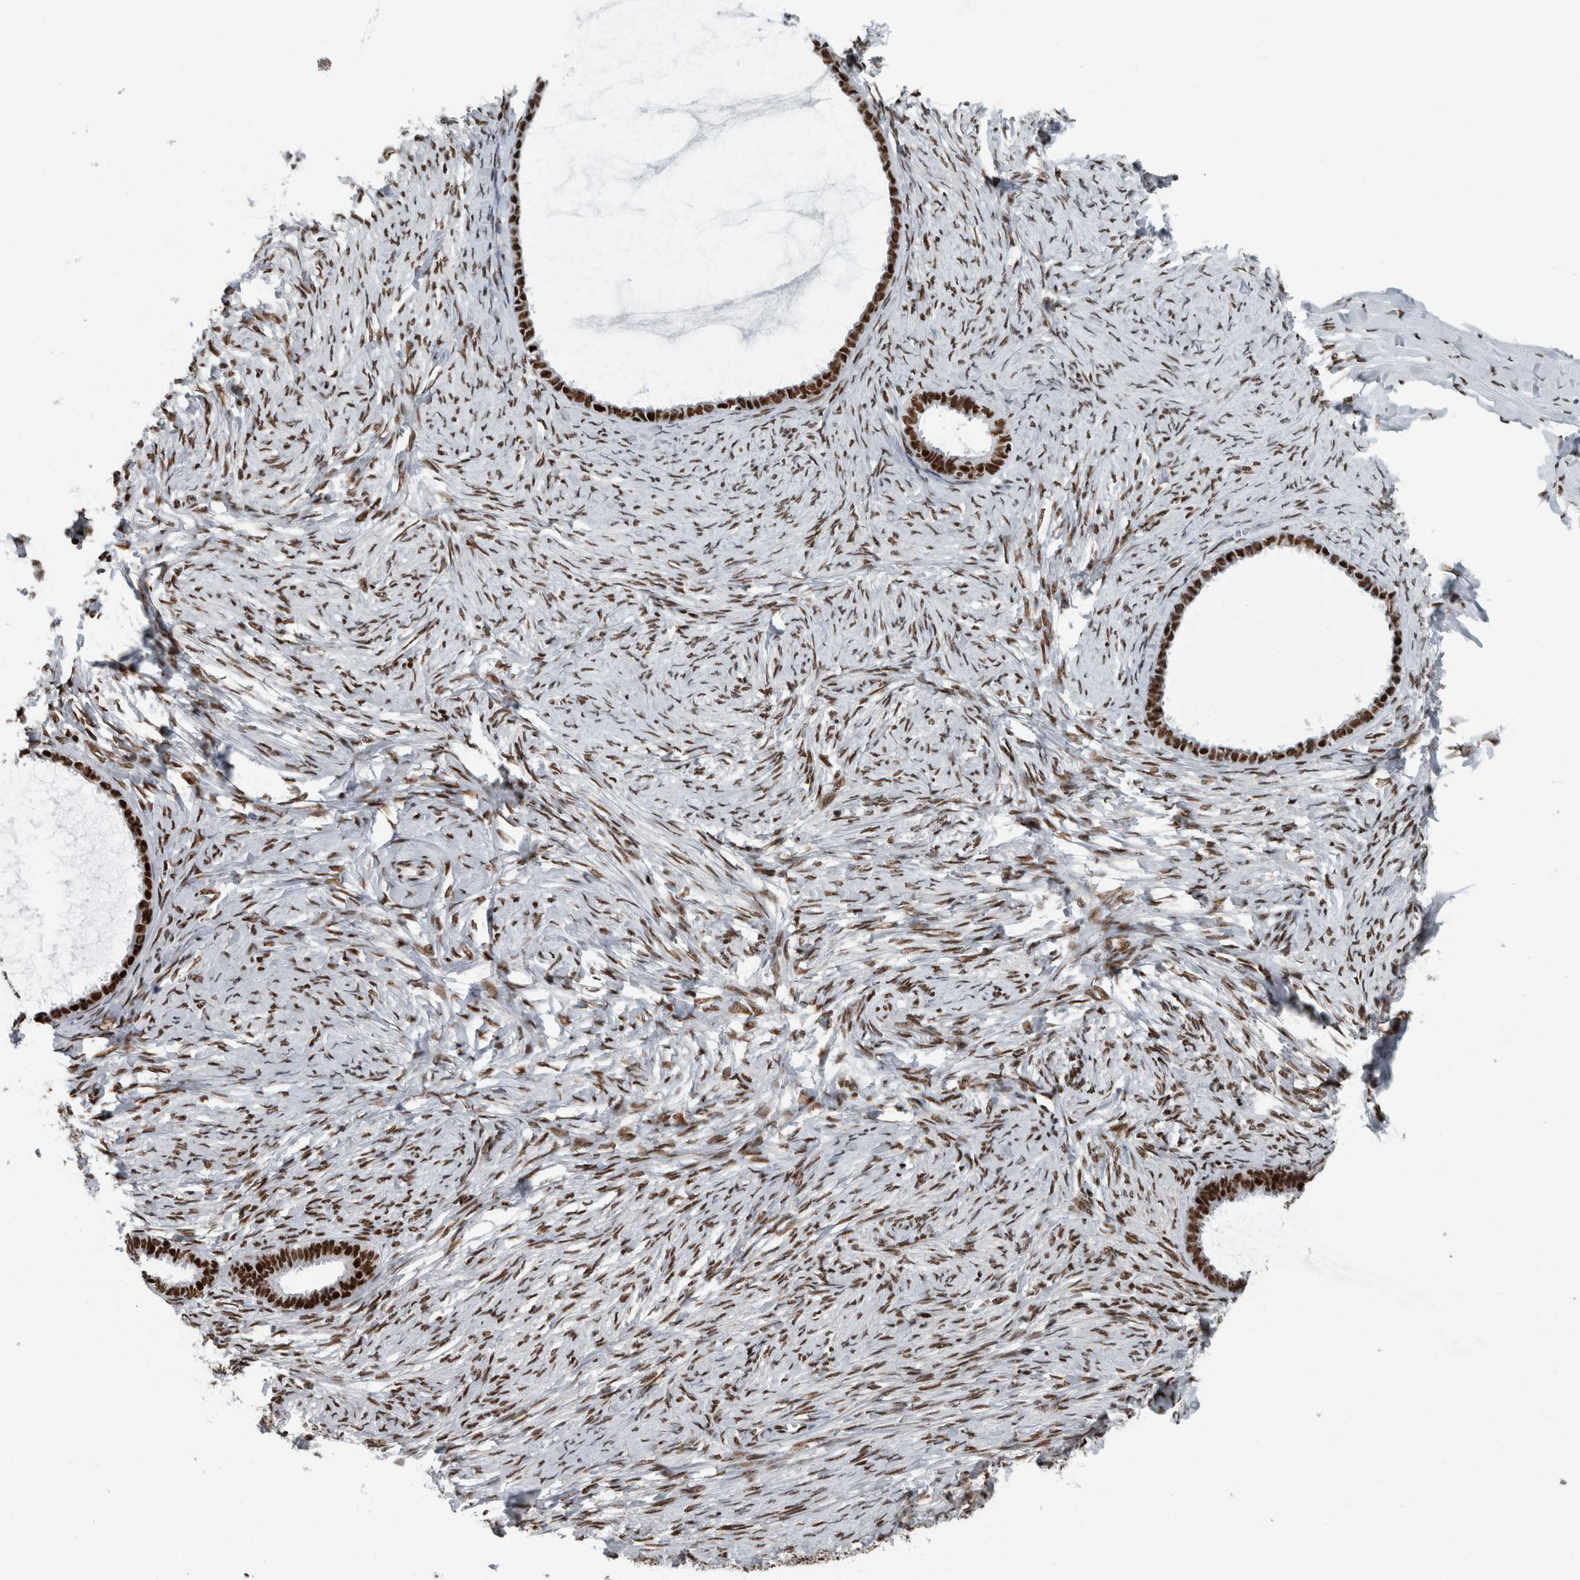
{"staining": {"intensity": "strong", "quantity": ">75%", "location": "nuclear"}, "tissue": "ovarian cancer", "cell_type": "Tumor cells", "image_type": "cancer", "snomed": [{"axis": "morphology", "description": "Cystadenocarcinoma, serous, NOS"}, {"axis": "topography", "description": "Ovary"}], "caption": "Ovarian serous cystadenocarcinoma stained with a brown dye displays strong nuclear positive staining in approximately >75% of tumor cells.", "gene": "DNMT3A", "patient": {"sex": "female", "age": 79}}